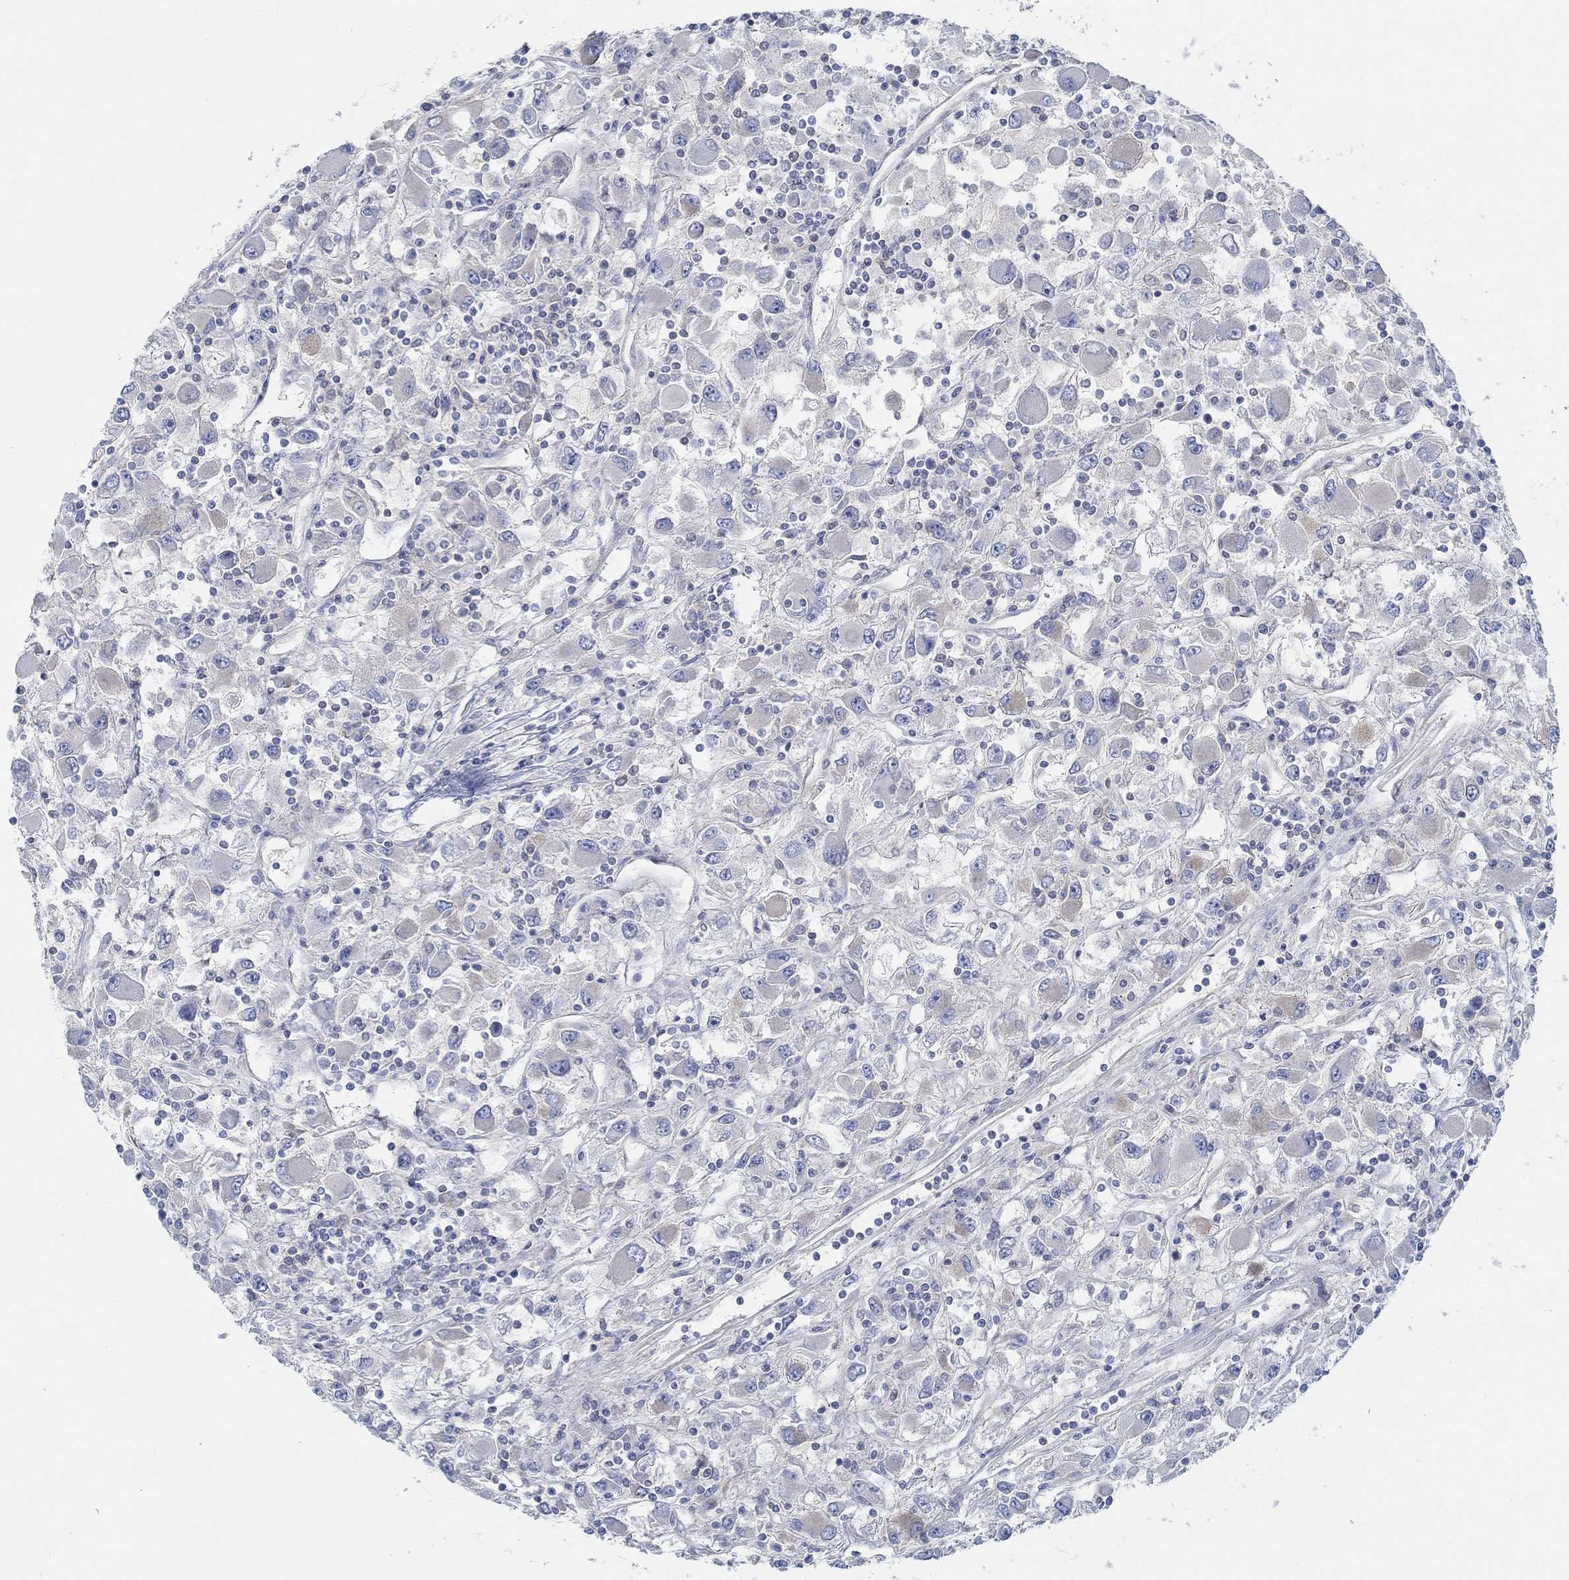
{"staining": {"intensity": "negative", "quantity": "none", "location": "none"}, "tissue": "renal cancer", "cell_type": "Tumor cells", "image_type": "cancer", "snomed": [{"axis": "morphology", "description": "Adenocarcinoma, NOS"}, {"axis": "topography", "description": "Kidney"}], "caption": "This image is of adenocarcinoma (renal) stained with IHC to label a protein in brown with the nuclei are counter-stained blue. There is no staining in tumor cells.", "gene": "SPAG9", "patient": {"sex": "female", "age": 67}}